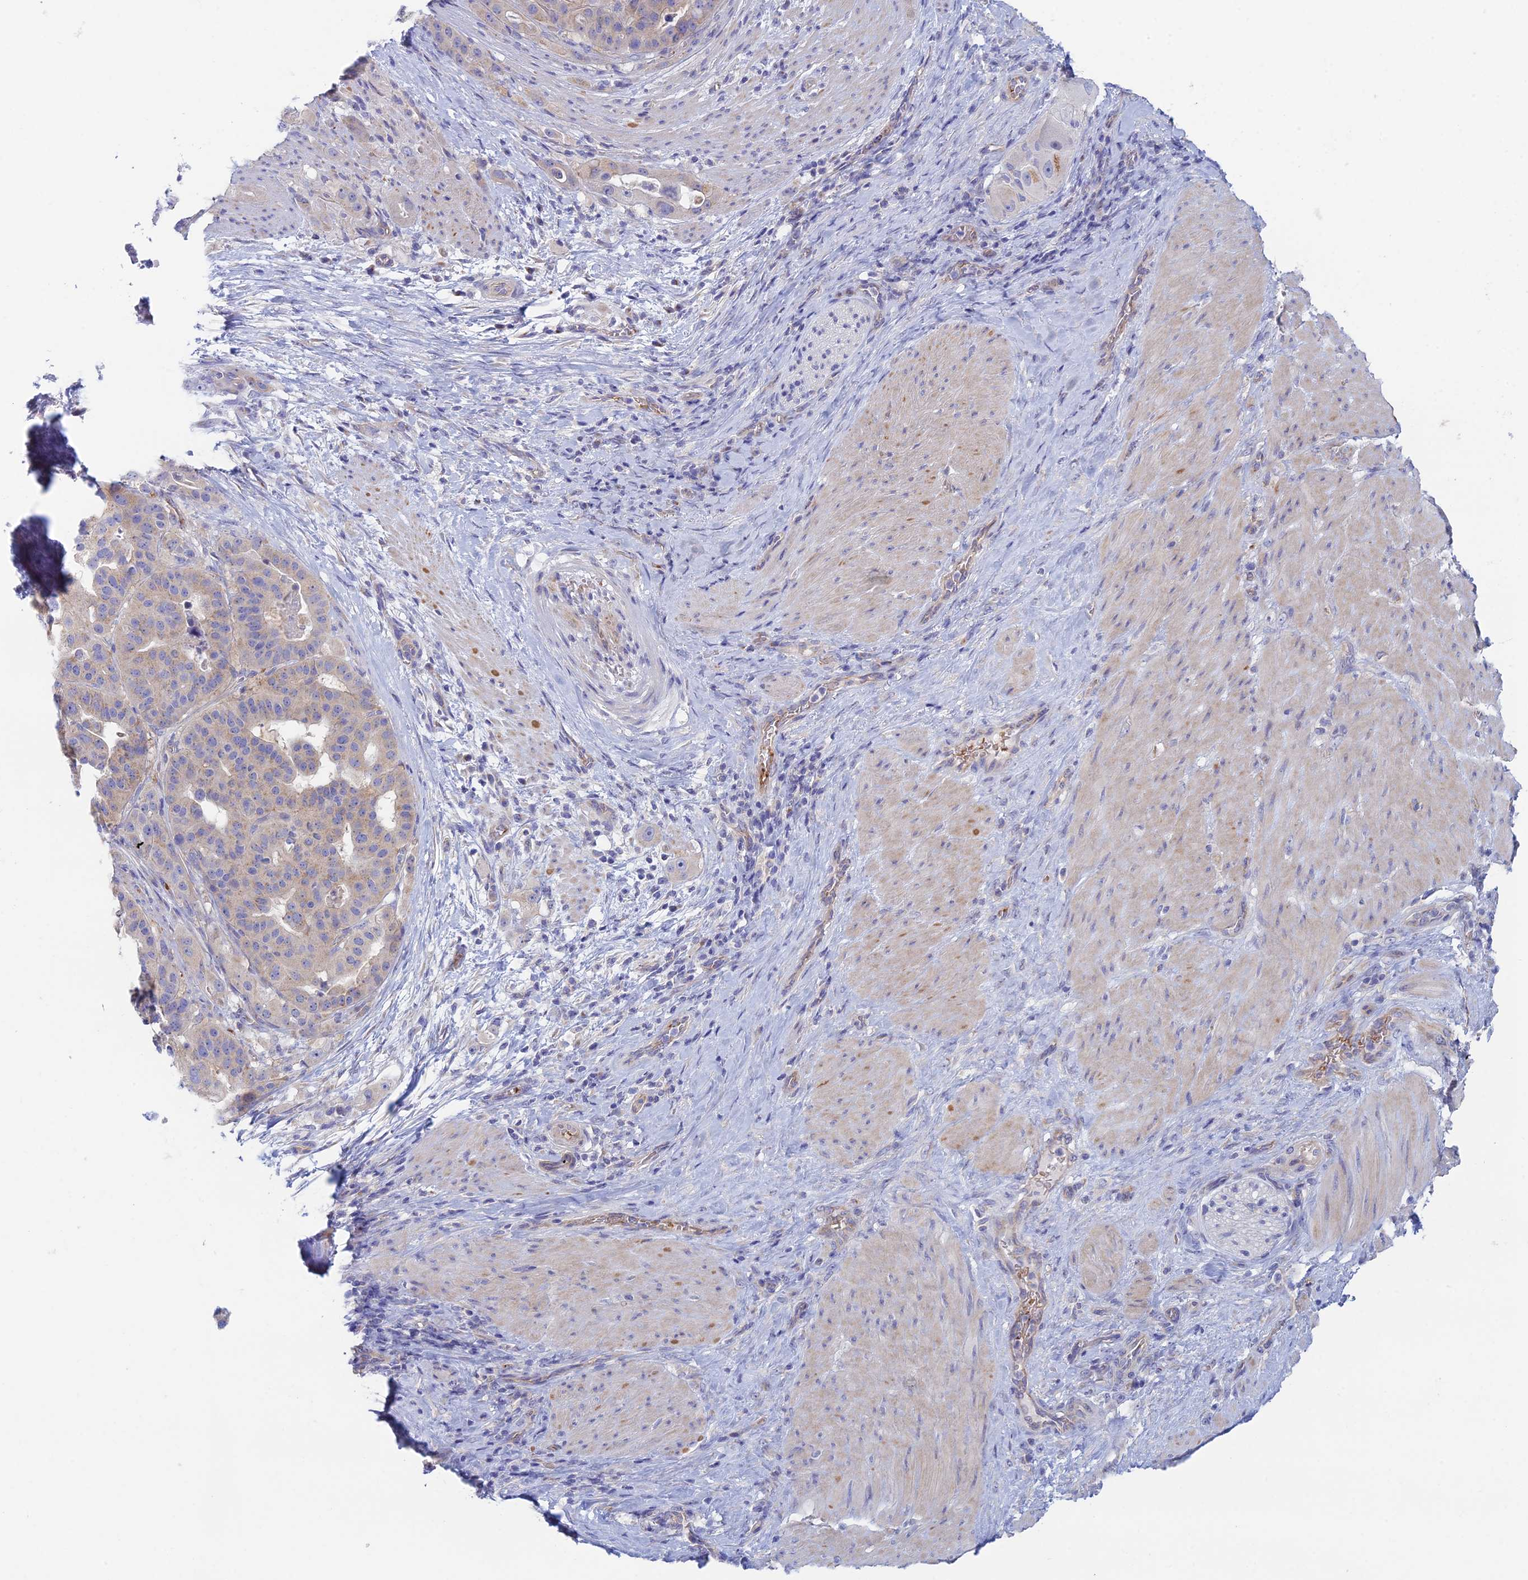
{"staining": {"intensity": "weak", "quantity": "25%-75%", "location": "cytoplasmic/membranous"}, "tissue": "stomach cancer", "cell_type": "Tumor cells", "image_type": "cancer", "snomed": [{"axis": "morphology", "description": "Adenocarcinoma, NOS"}, {"axis": "topography", "description": "Stomach"}], "caption": "Tumor cells display low levels of weak cytoplasmic/membranous positivity in approximately 25%-75% of cells in stomach cancer.", "gene": "ZNF564", "patient": {"sex": "male", "age": 48}}